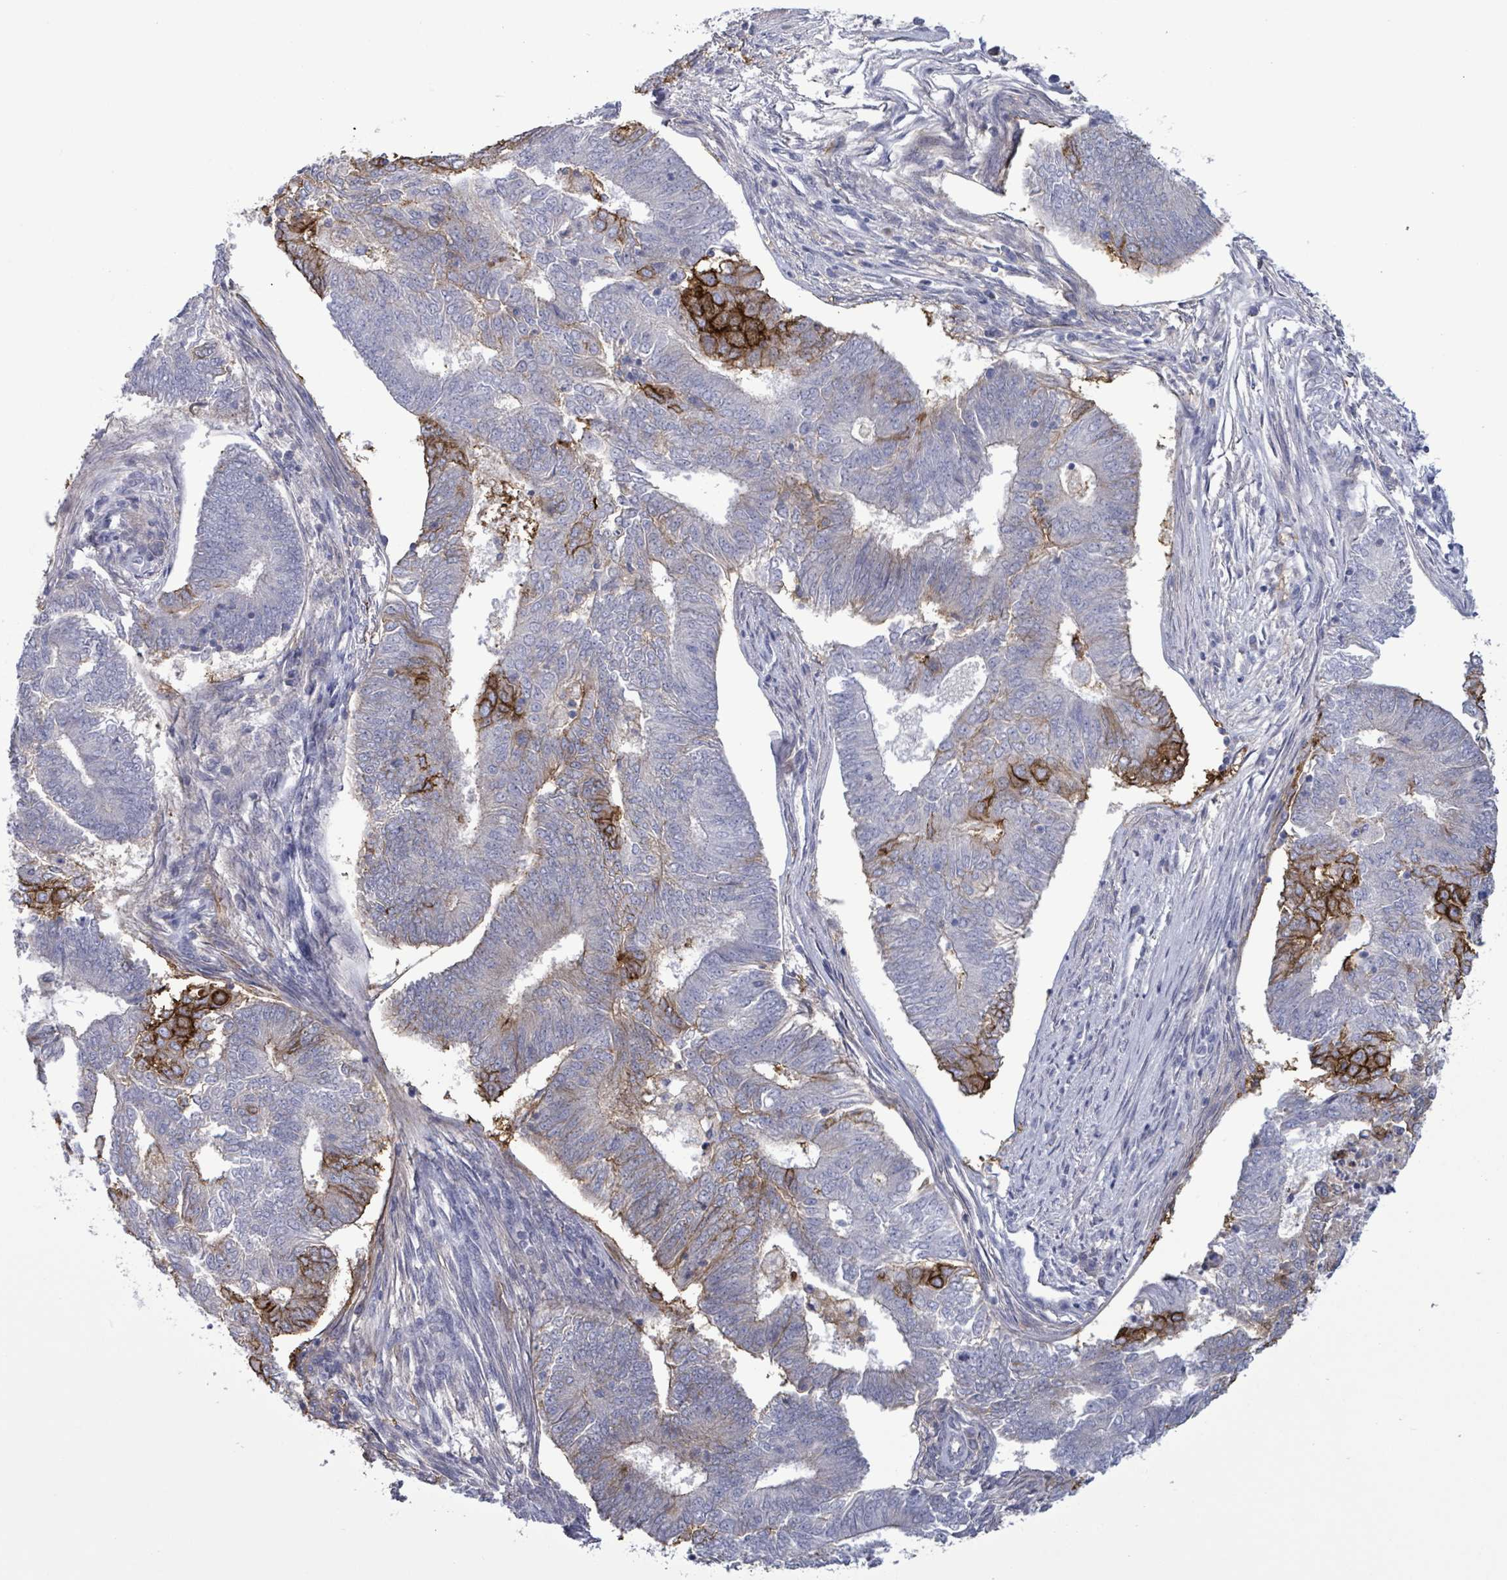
{"staining": {"intensity": "strong", "quantity": "<25%", "location": "cytoplasmic/membranous"}, "tissue": "endometrial cancer", "cell_type": "Tumor cells", "image_type": "cancer", "snomed": [{"axis": "morphology", "description": "Adenocarcinoma, NOS"}, {"axis": "topography", "description": "Endometrium"}], "caption": "Tumor cells show medium levels of strong cytoplasmic/membranous staining in about <25% of cells in endometrial cancer.", "gene": "BSG", "patient": {"sex": "female", "age": 62}}